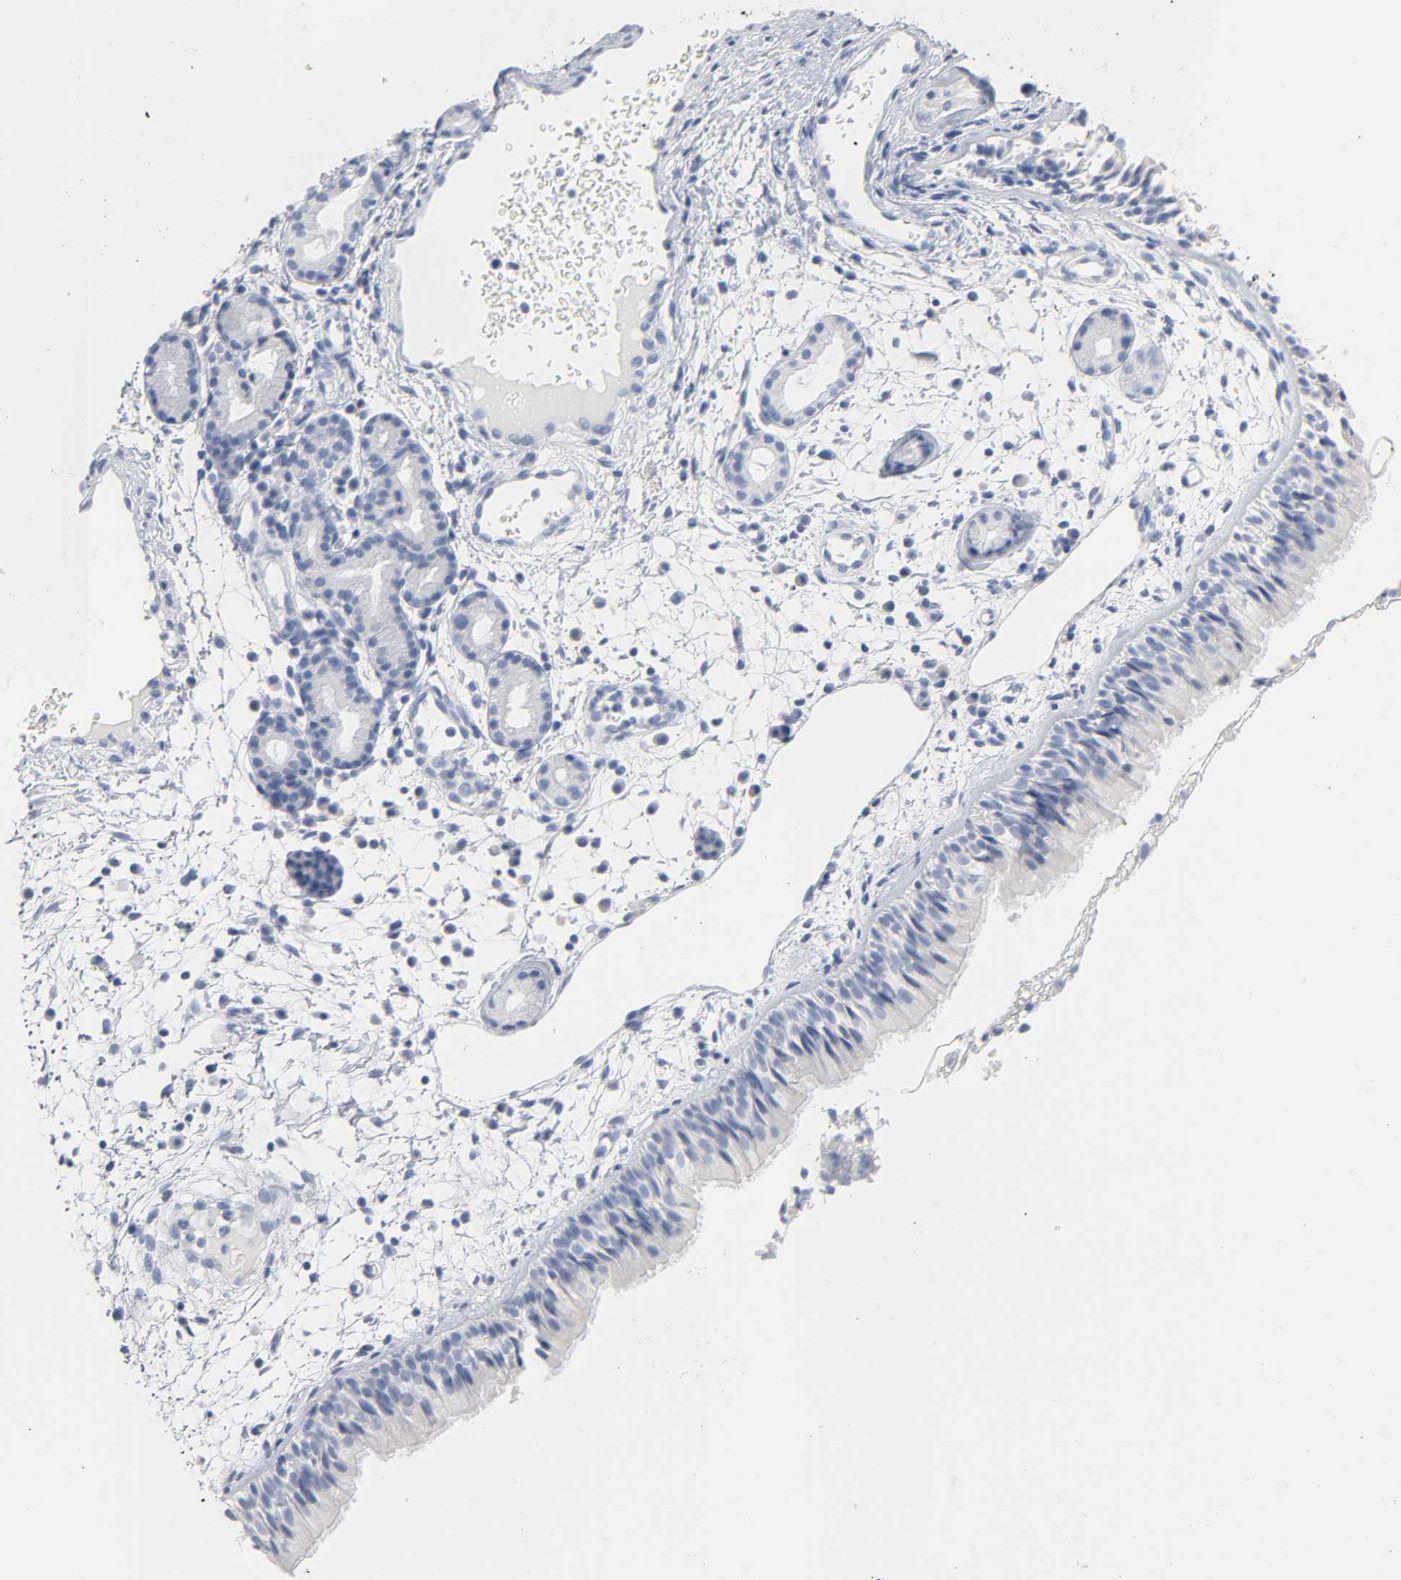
{"staining": {"intensity": "negative", "quantity": "none", "location": "none"}, "tissue": "nasopharynx", "cell_type": "Respiratory epithelial cells", "image_type": "normal", "snomed": [{"axis": "morphology", "description": "Normal tissue, NOS"}, {"axis": "morphology", "description": "Inflammation, NOS"}, {"axis": "topography", "description": "Nasopharynx"}], "caption": "IHC histopathology image of normal nasopharynx: nasopharynx stained with DAB displays no significant protein expression in respiratory epithelial cells. (DAB immunohistochemistry, high magnification).", "gene": "ACP3", "patient": {"sex": "female", "age": 55}}